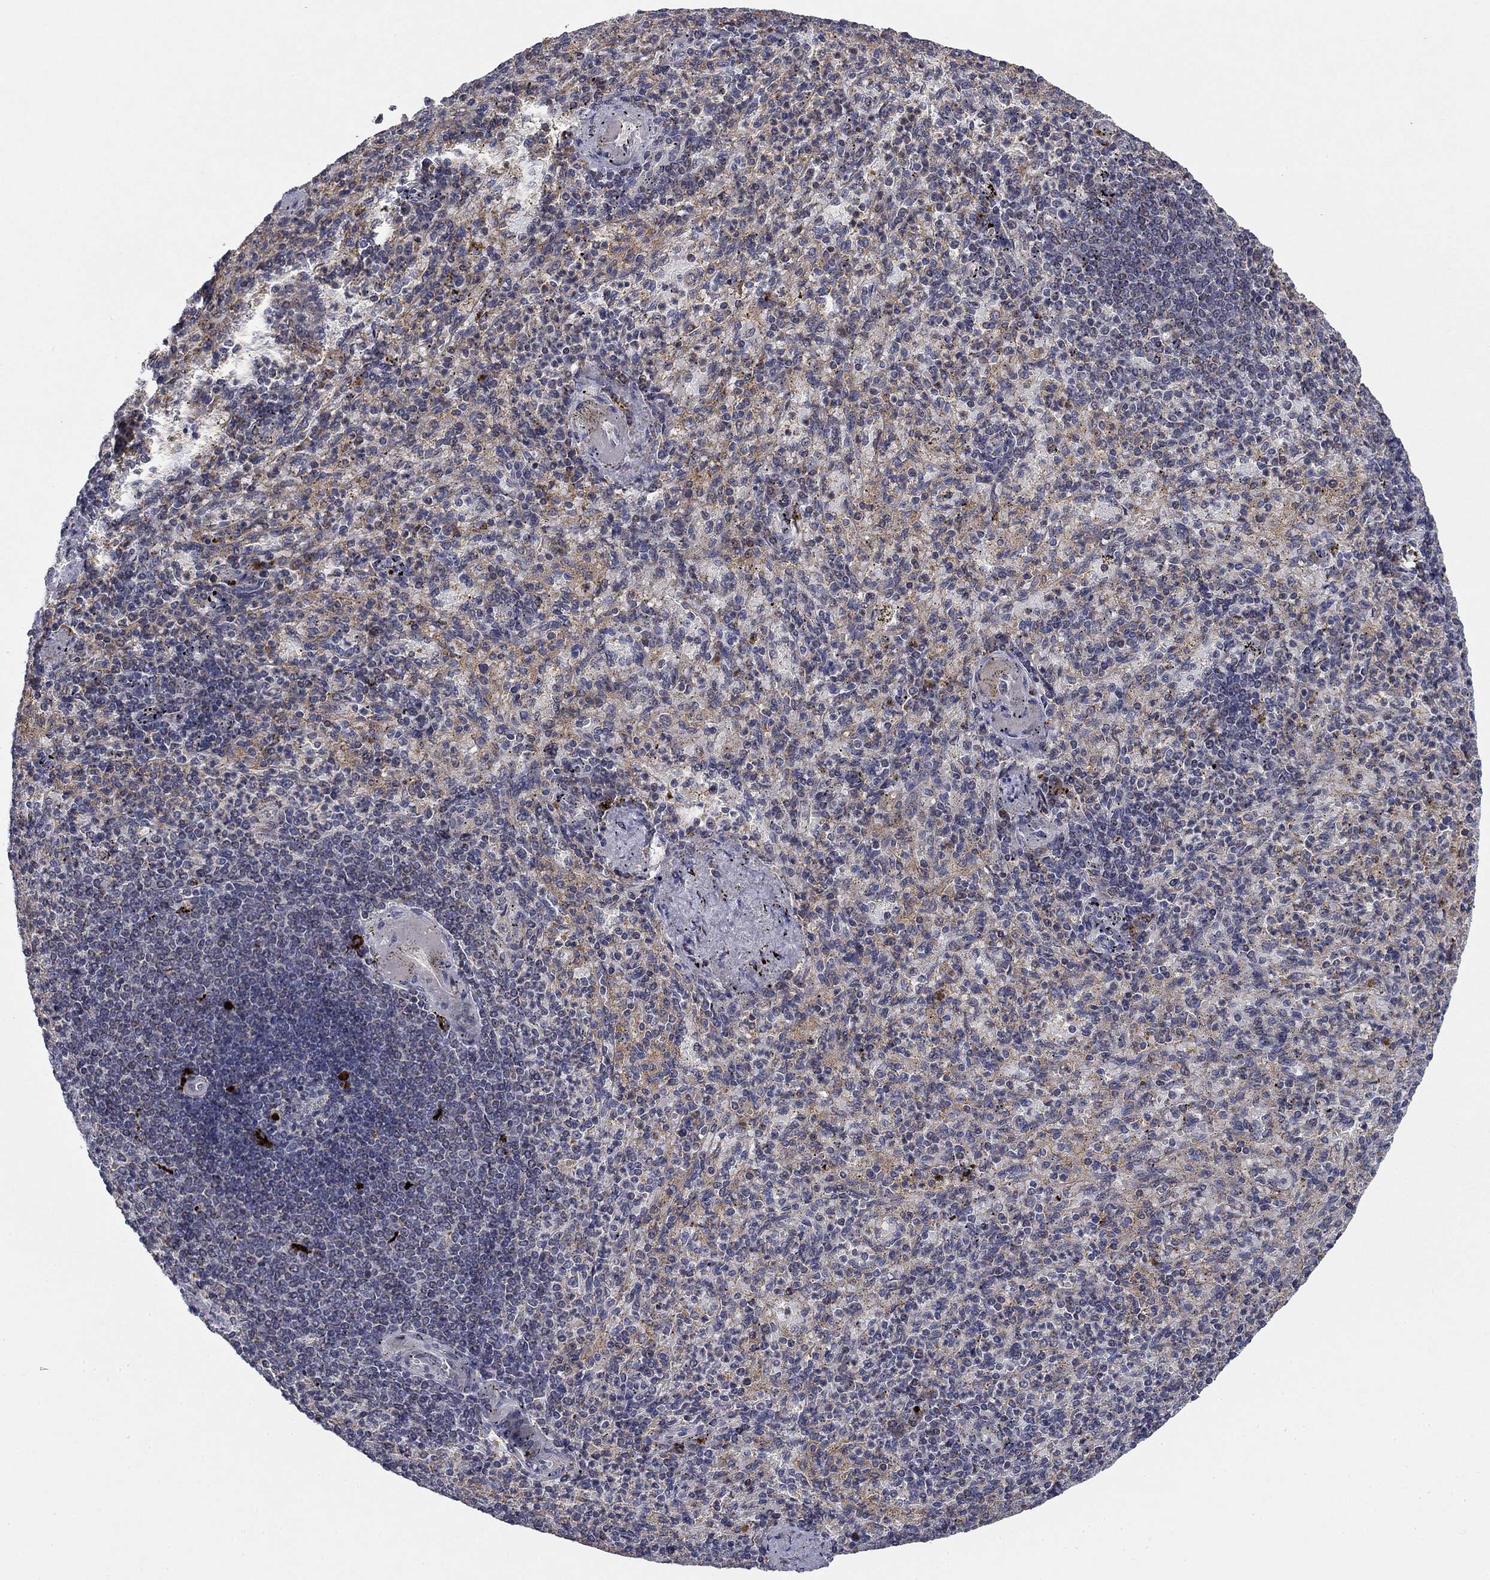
{"staining": {"intensity": "negative", "quantity": "none", "location": "none"}, "tissue": "spleen", "cell_type": "Cells in red pulp", "image_type": "normal", "snomed": [{"axis": "morphology", "description": "Normal tissue, NOS"}, {"axis": "topography", "description": "Spleen"}], "caption": "High magnification brightfield microscopy of unremarkable spleen stained with DAB (3,3'-diaminobenzidine) (brown) and counterstained with hematoxylin (blue): cells in red pulp show no significant positivity. Brightfield microscopy of IHC stained with DAB (brown) and hematoxylin (blue), captured at high magnification.", "gene": "MMAA", "patient": {"sex": "female", "age": 74}}